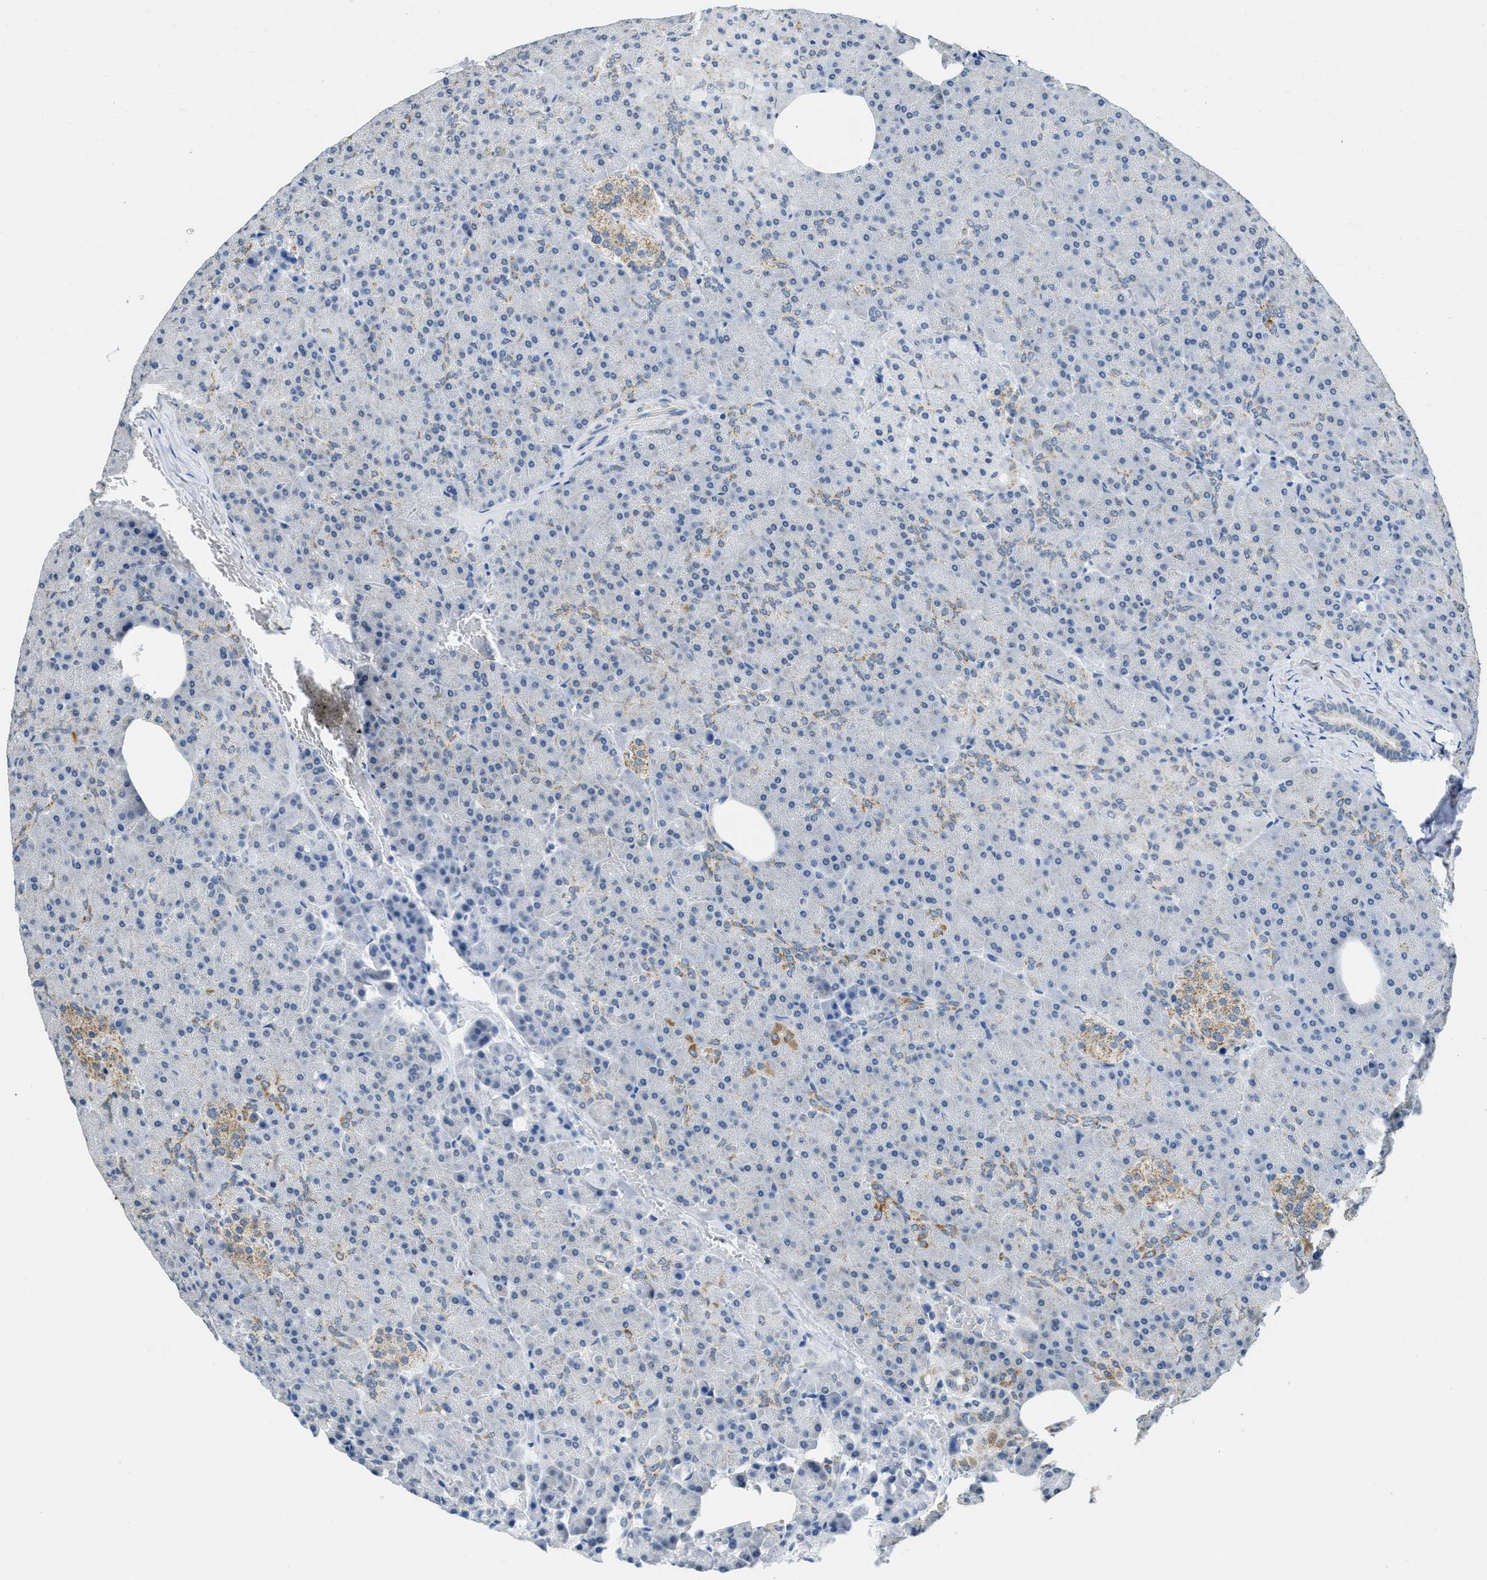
{"staining": {"intensity": "moderate", "quantity": "25%-75%", "location": "cytoplasmic/membranous"}, "tissue": "pancreas", "cell_type": "Exocrine glandular cells", "image_type": "normal", "snomed": [{"axis": "morphology", "description": "Normal tissue, NOS"}, {"axis": "topography", "description": "Pancreas"}], "caption": "Immunohistochemistry (DAB) staining of benign human pancreas shows moderate cytoplasmic/membranous protein positivity in approximately 25%-75% of exocrine glandular cells. The staining was performed using DAB, with brown indicating positive protein expression. Nuclei are stained blue with hematoxylin.", "gene": "TOMM70", "patient": {"sex": "female", "age": 35}}